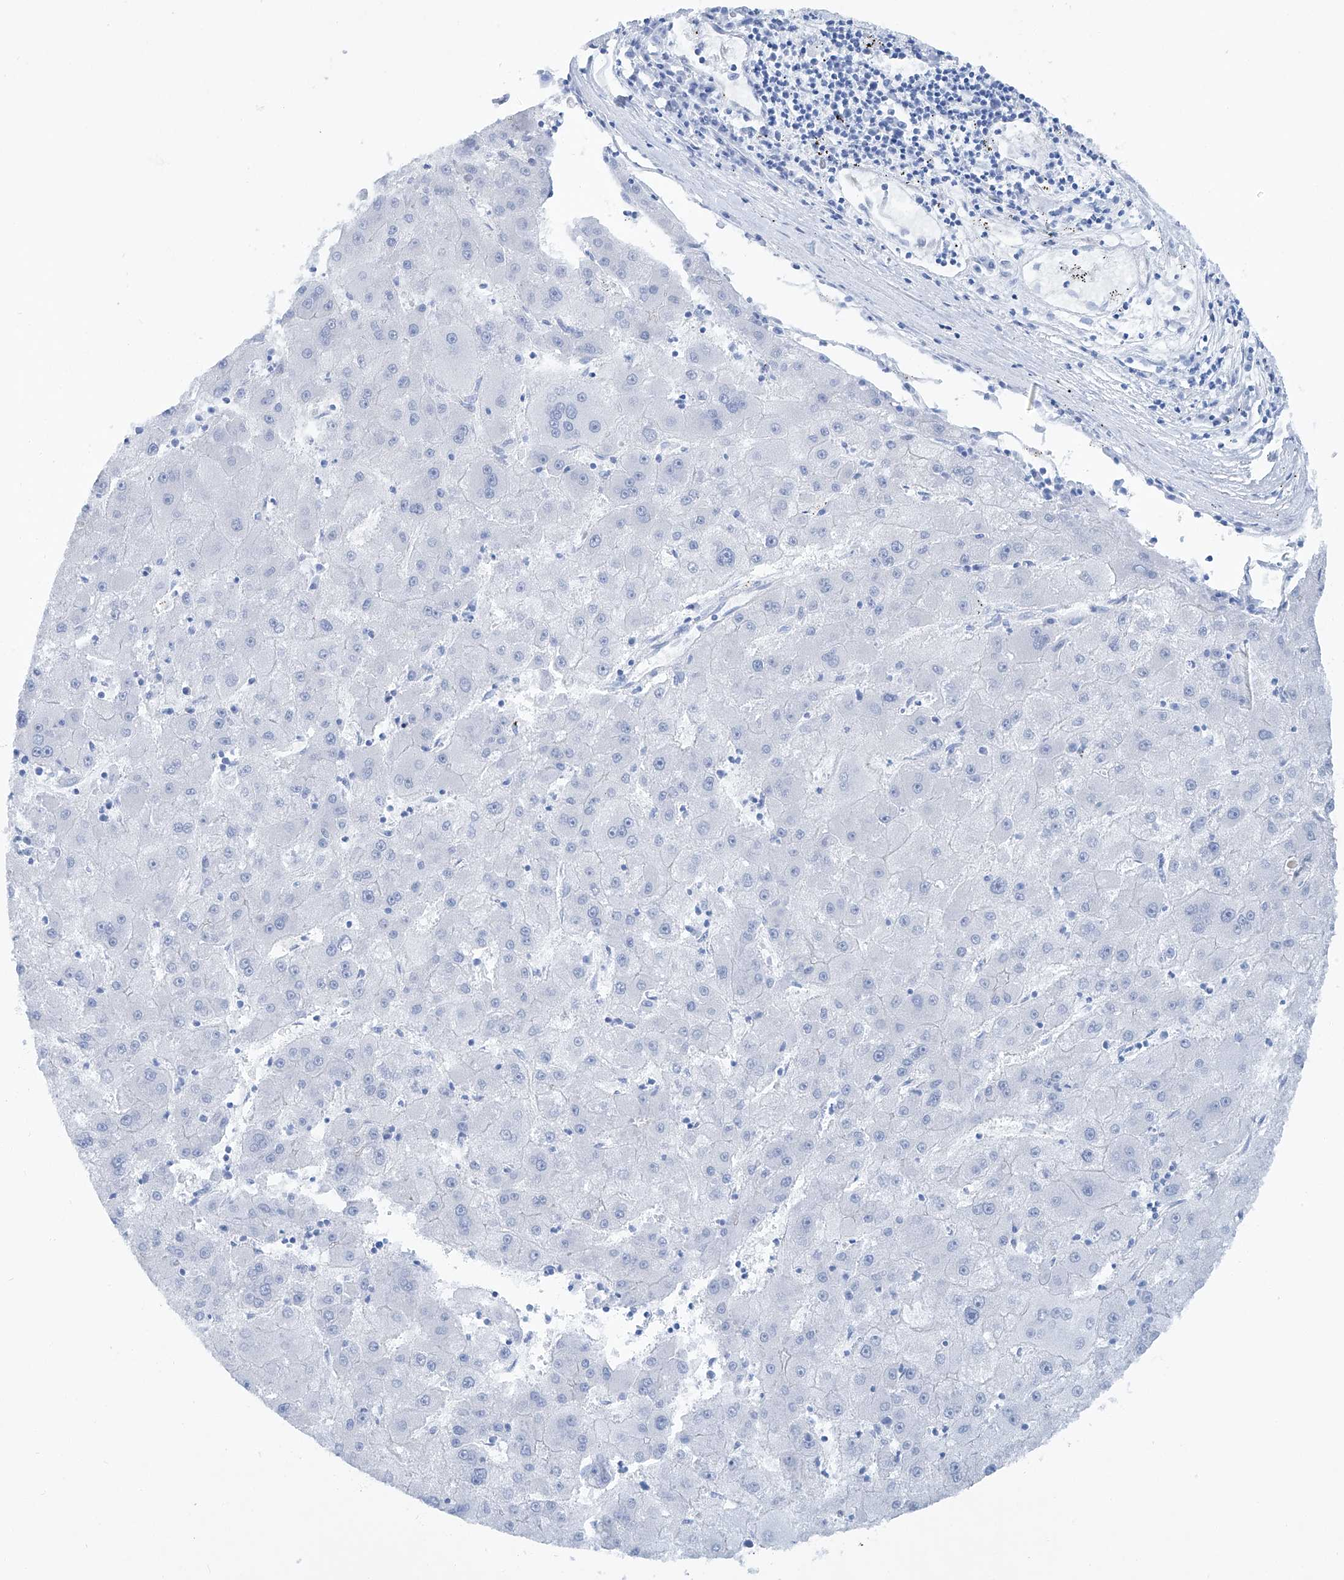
{"staining": {"intensity": "negative", "quantity": "none", "location": "none"}, "tissue": "liver cancer", "cell_type": "Tumor cells", "image_type": "cancer", "snomed": [{"axis": "morphology", "description": "Carcinoma, Hepatocellular, NOS"}, {"axis": "topography", "description": "Liver"}], "caption": "Immunohistochemistry image of liver cancer (hepatocellular carcinoma) stained for a protein (brown), which shows no positivity in tumor cells. (DAB (3,3'-diaminobenzidine) immunohistochemistry, high magnification).", "gene": "MAGI1", "patient": {"sex": "male", "age": 72}}